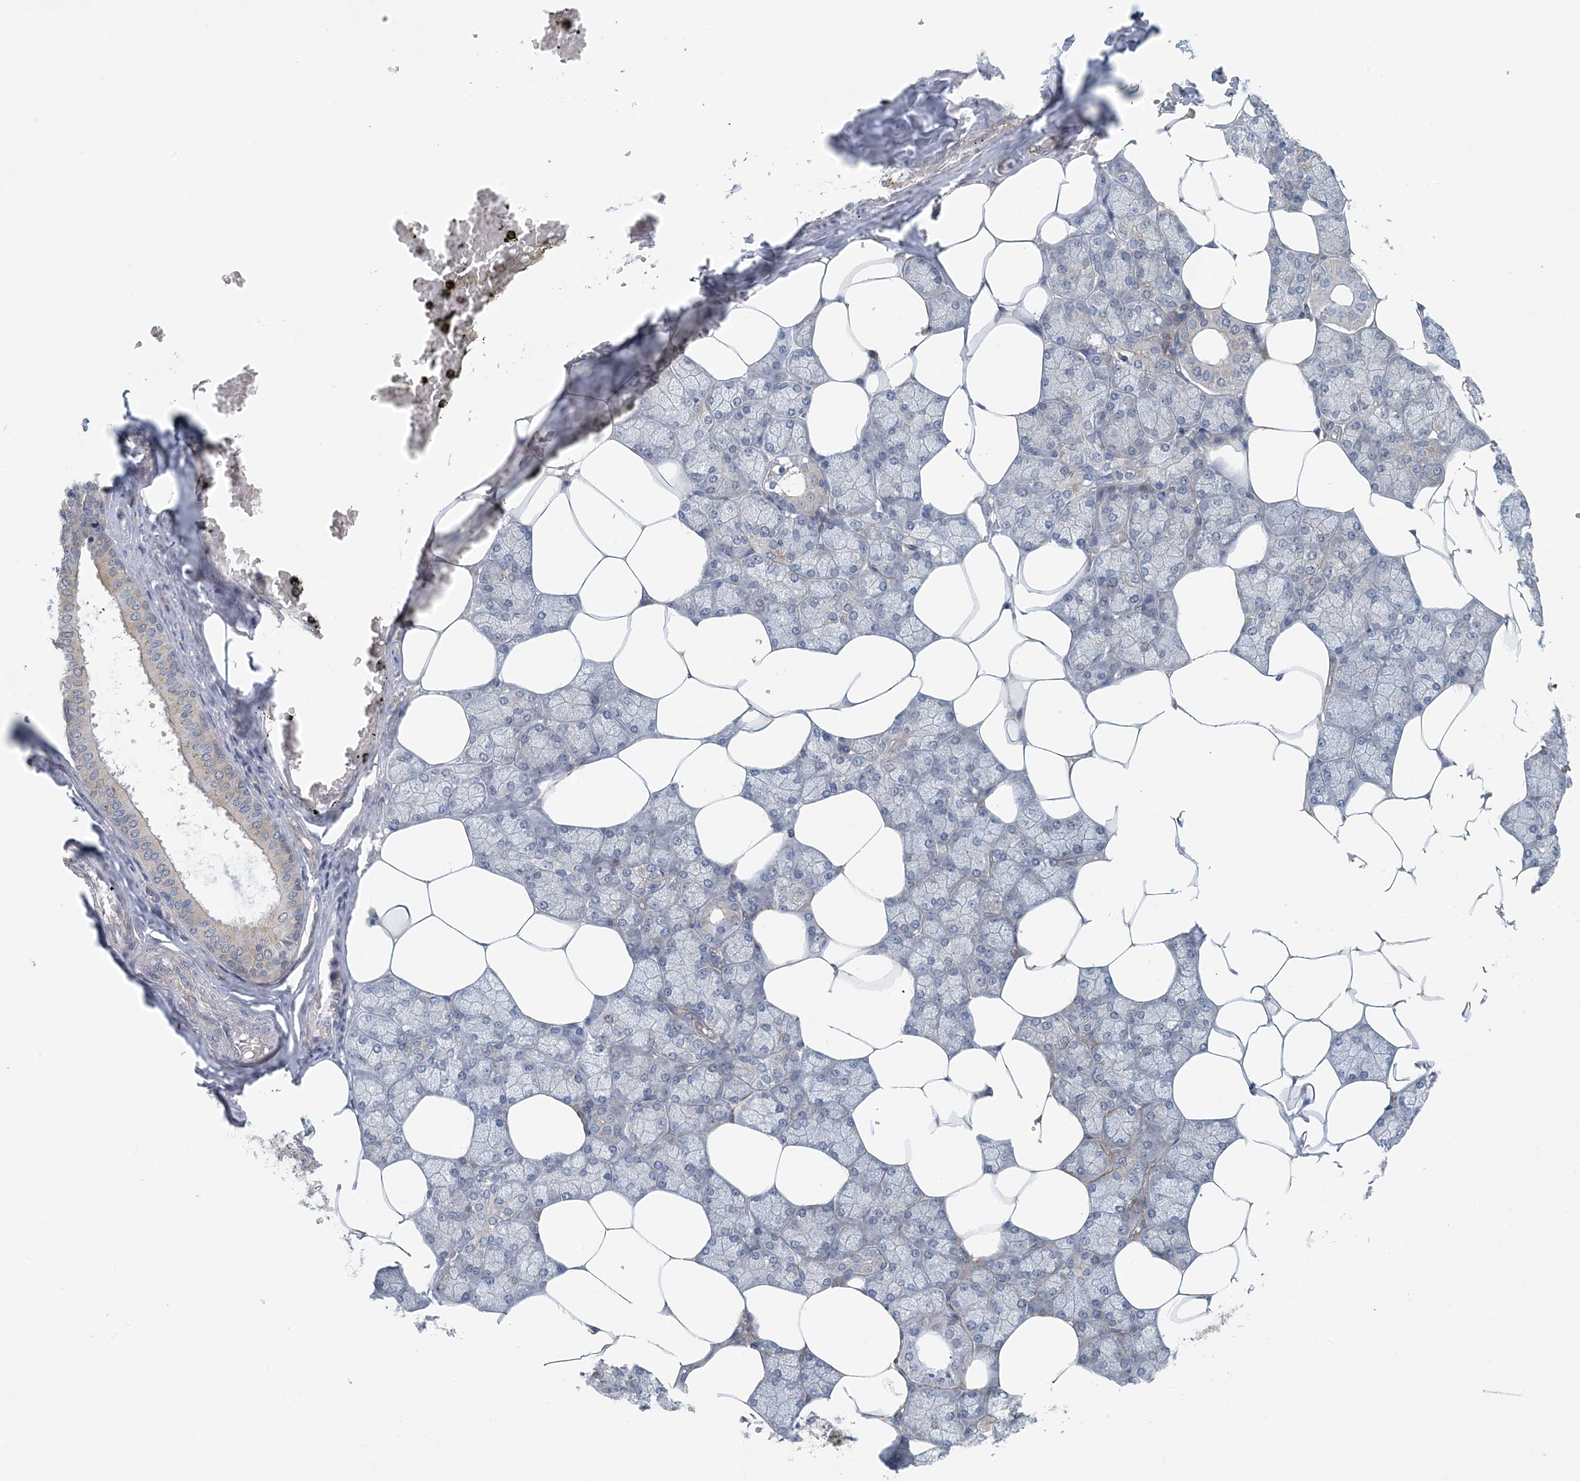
{"staining": {"intensity": "moderate", "quantity": "25%-75%", "location": "cytoplasmic/membranous"}, "tissue": "salivary gland", "cell_type": "Glandular cells", "image_type": "normal", "snomed": [{"axis": "morphology", "description": "Normal tissue, NOS"}, {"axis": "topography", "description": "Salivary gland"}], "caption": "Immunohistochemical staining of normal salivary gland exhibits 25%-75% levels of moderate cytoplasmic/membranous protein staining in about 25%-75% of glandular cells. The protein is stained brown, and the nuclei are stained in blue (DAB (3,3'-diaminobenzidine) IHC with brightfield microscopy, high magnification).", "gene": "HIKESHI", "patient": {"sex": "male", "age": 62}}